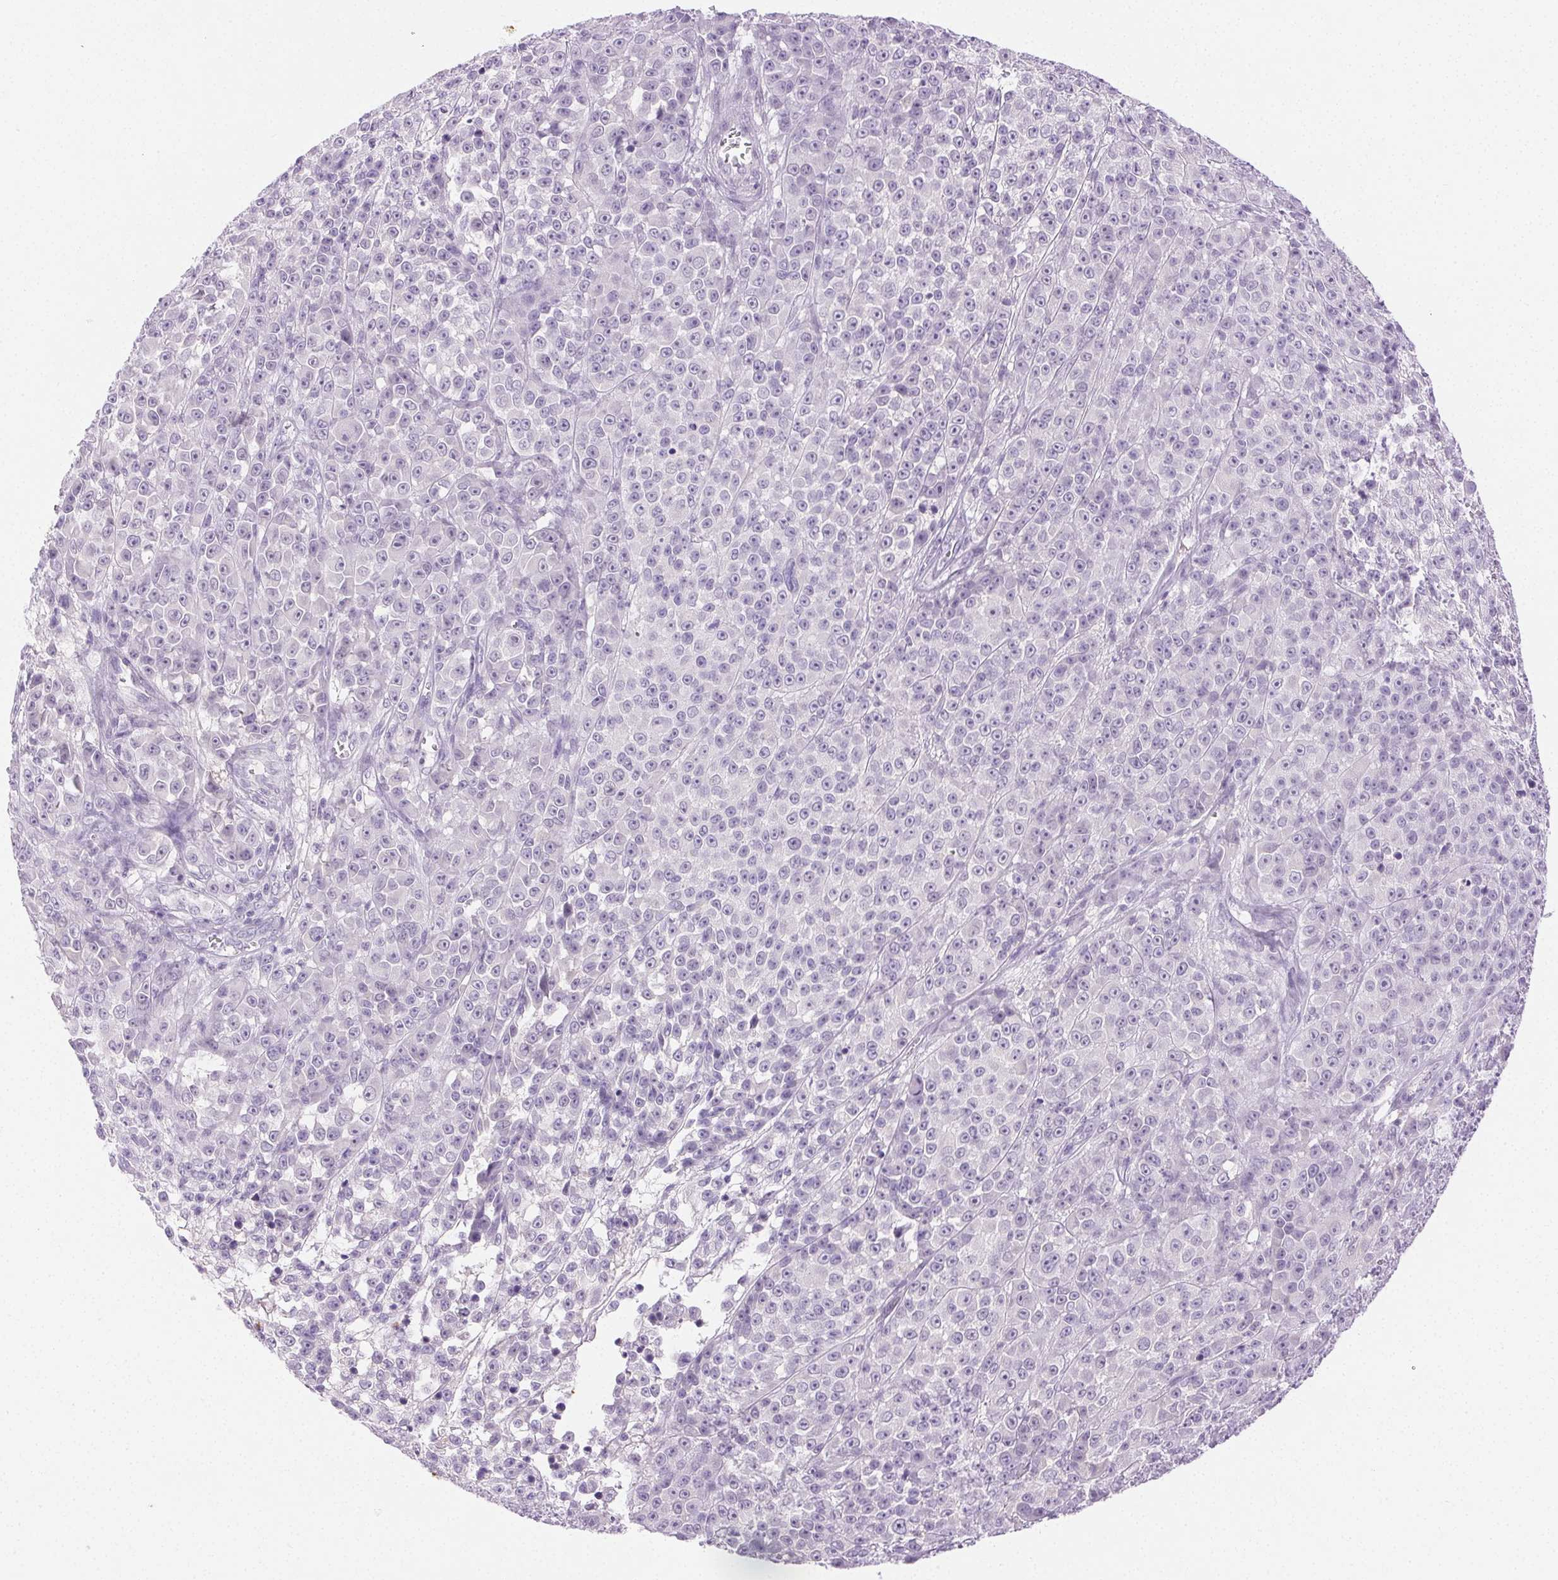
{"staining": {"intensity": "negative", "quantity": "none", "location": "none"}, "tissue": "melanoma", "cell_type": "Tumor cells", "image_type": "cancer", "snomed": [{"axis": "morphology", "description": "Malignant melanoma, NOS"}, {"axis": "topography", "description": "Skin"}, {"axis": "topography", "description": "Skin of back"}], "caption": "Immunohistochemical staining of human malignant melanoma exhibits no significant positivity in tumor cells.", "gene": "EMX2", "patient": {"sex": "male", "age": 91}}